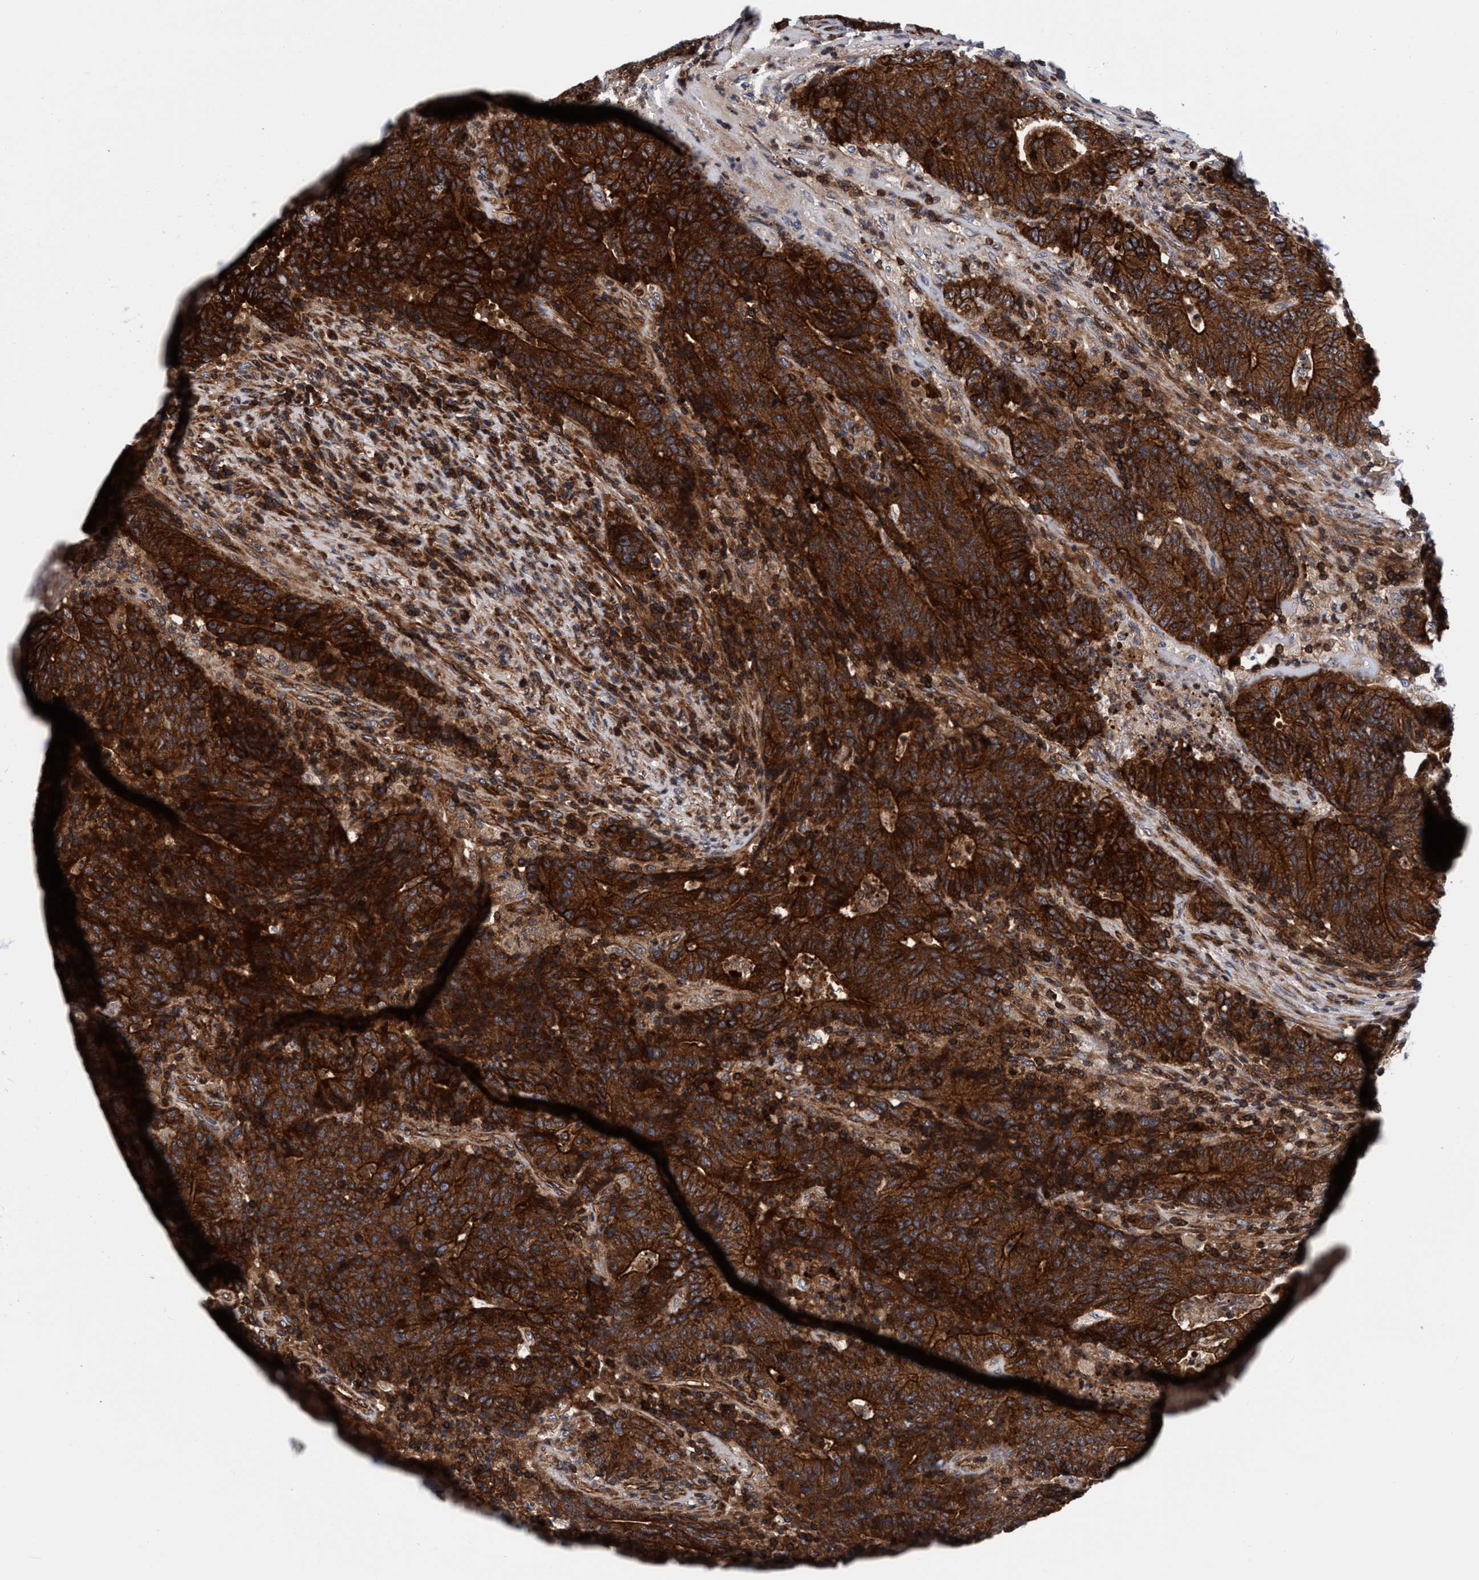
{"staining": {"intensity": "strong", "quantity": ">75%", "location": "cytoplasmic/membranous"}, "tissue": "colorectal cancer", "cell_type": "Tumor cells", "image_type": "cancer", "snomed": [{"axis": "morphology", "description": "Normal tissue, NOS"}, {"axis": "morphology", "description": "Adenocarcinoma, NOS"}, {"axis": "topography", "description": "Colon"}], "caption": "Adenocarcinoma (colorectal) tissue demonstrates strong cytoplasmic/membranous staining in about >75% of tumor cells", "gene": "MCM3AP", "patient": {"sex": "female", "age": 75}}